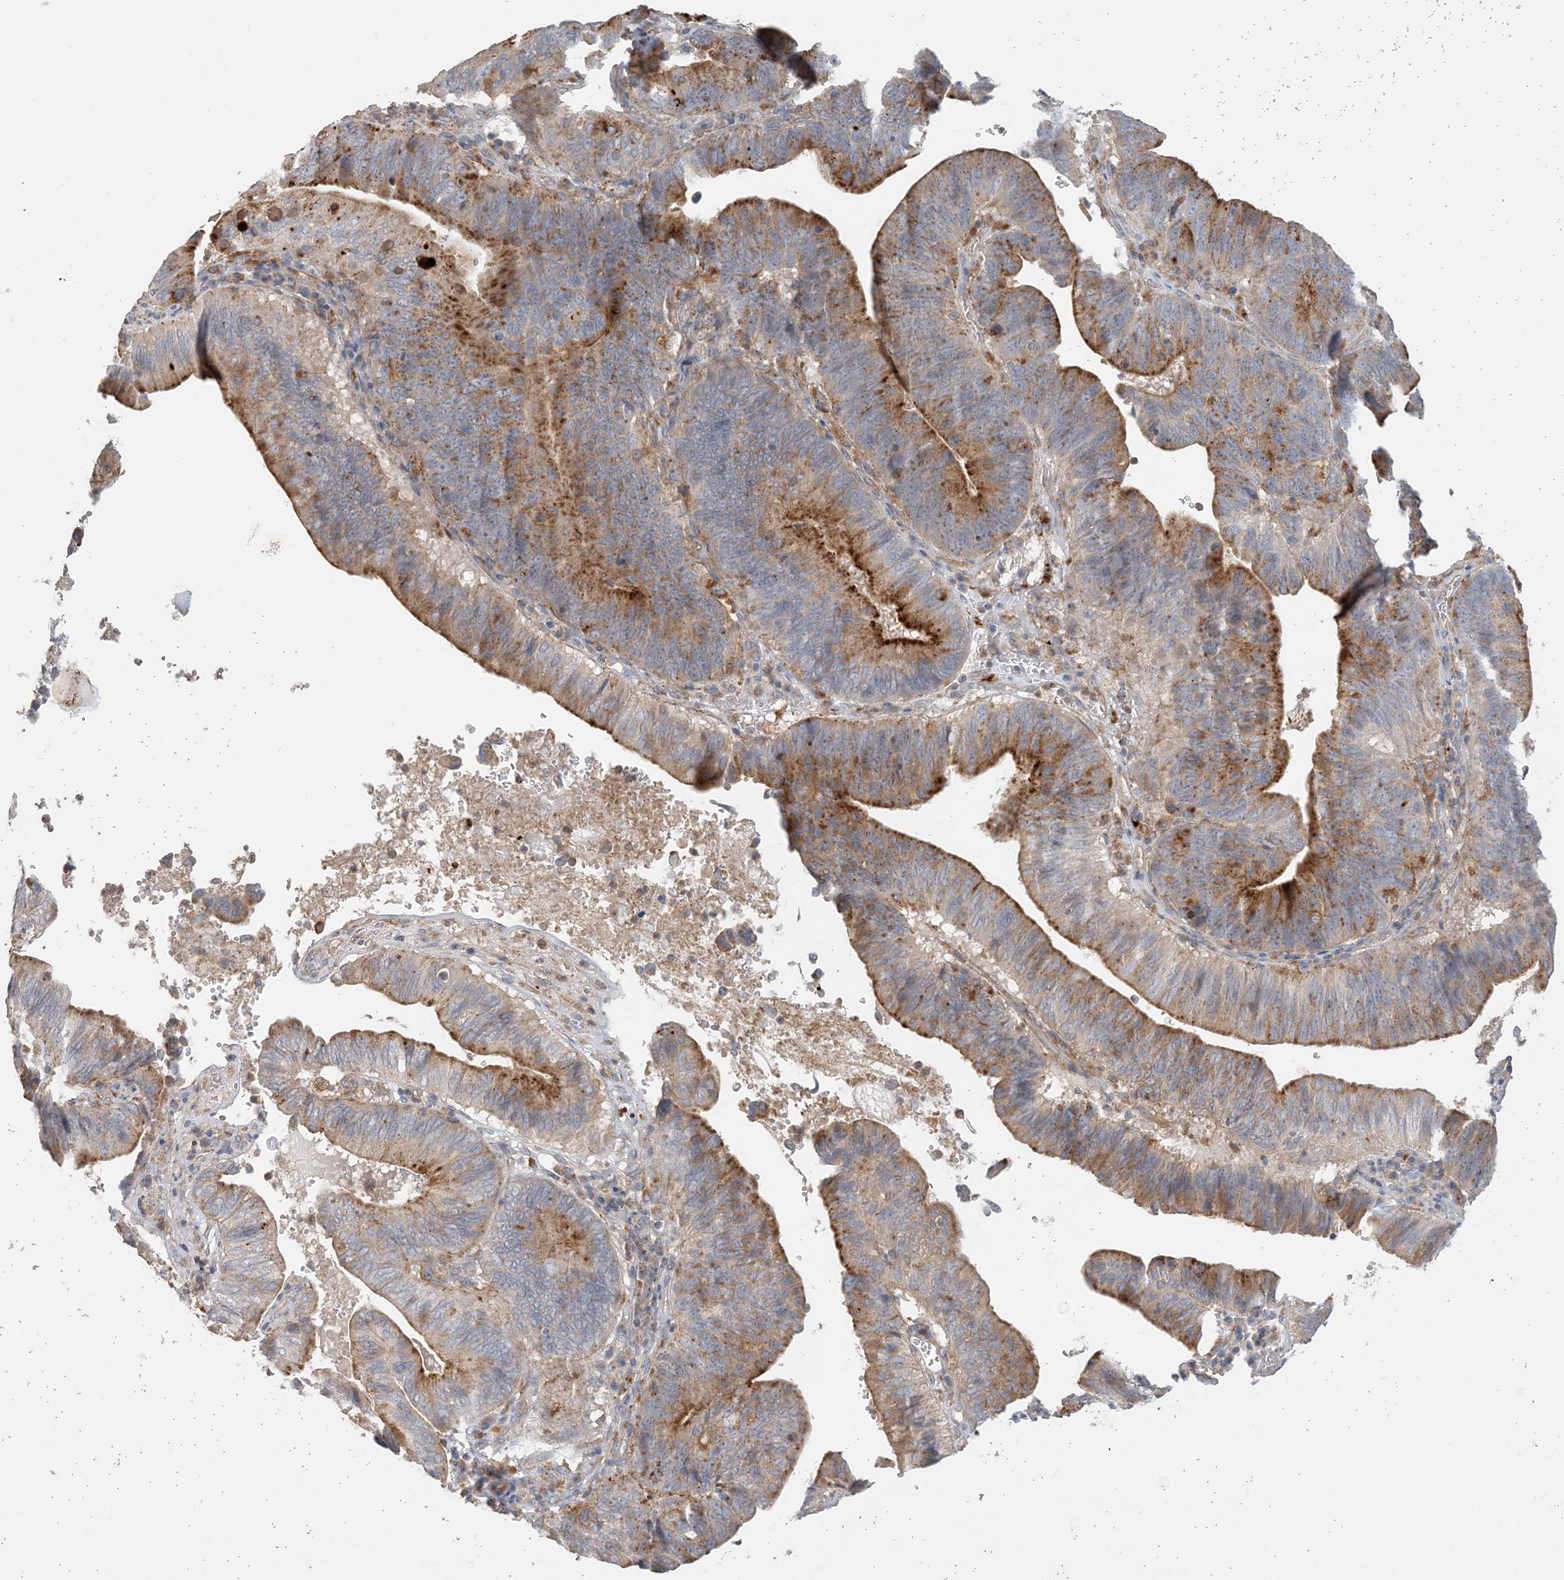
{"staining": {"intensity": "moderate", "quantity": ">75%", "location": "cytoplasmic/membranous"}, "tissue": "pancreatic cancer", "cell_type": "Tumor cells", "image_type": "cancer", "snomed": [{"axis": "morphology", "description": "Adenocarcinoma, NOS"}, {"axis": "topography", "description": "Pancreas"}], "caption": "Pancreatic adenocarcinoma tissue reveals moderate cytoplasmic/membranous staining in approximately >75% of tumor cells, visualized by immunohistochemistry. Nuclei are stained in blue.", "gene": "SPPL2A", "patient": {"sex": "male", "age": 63}}